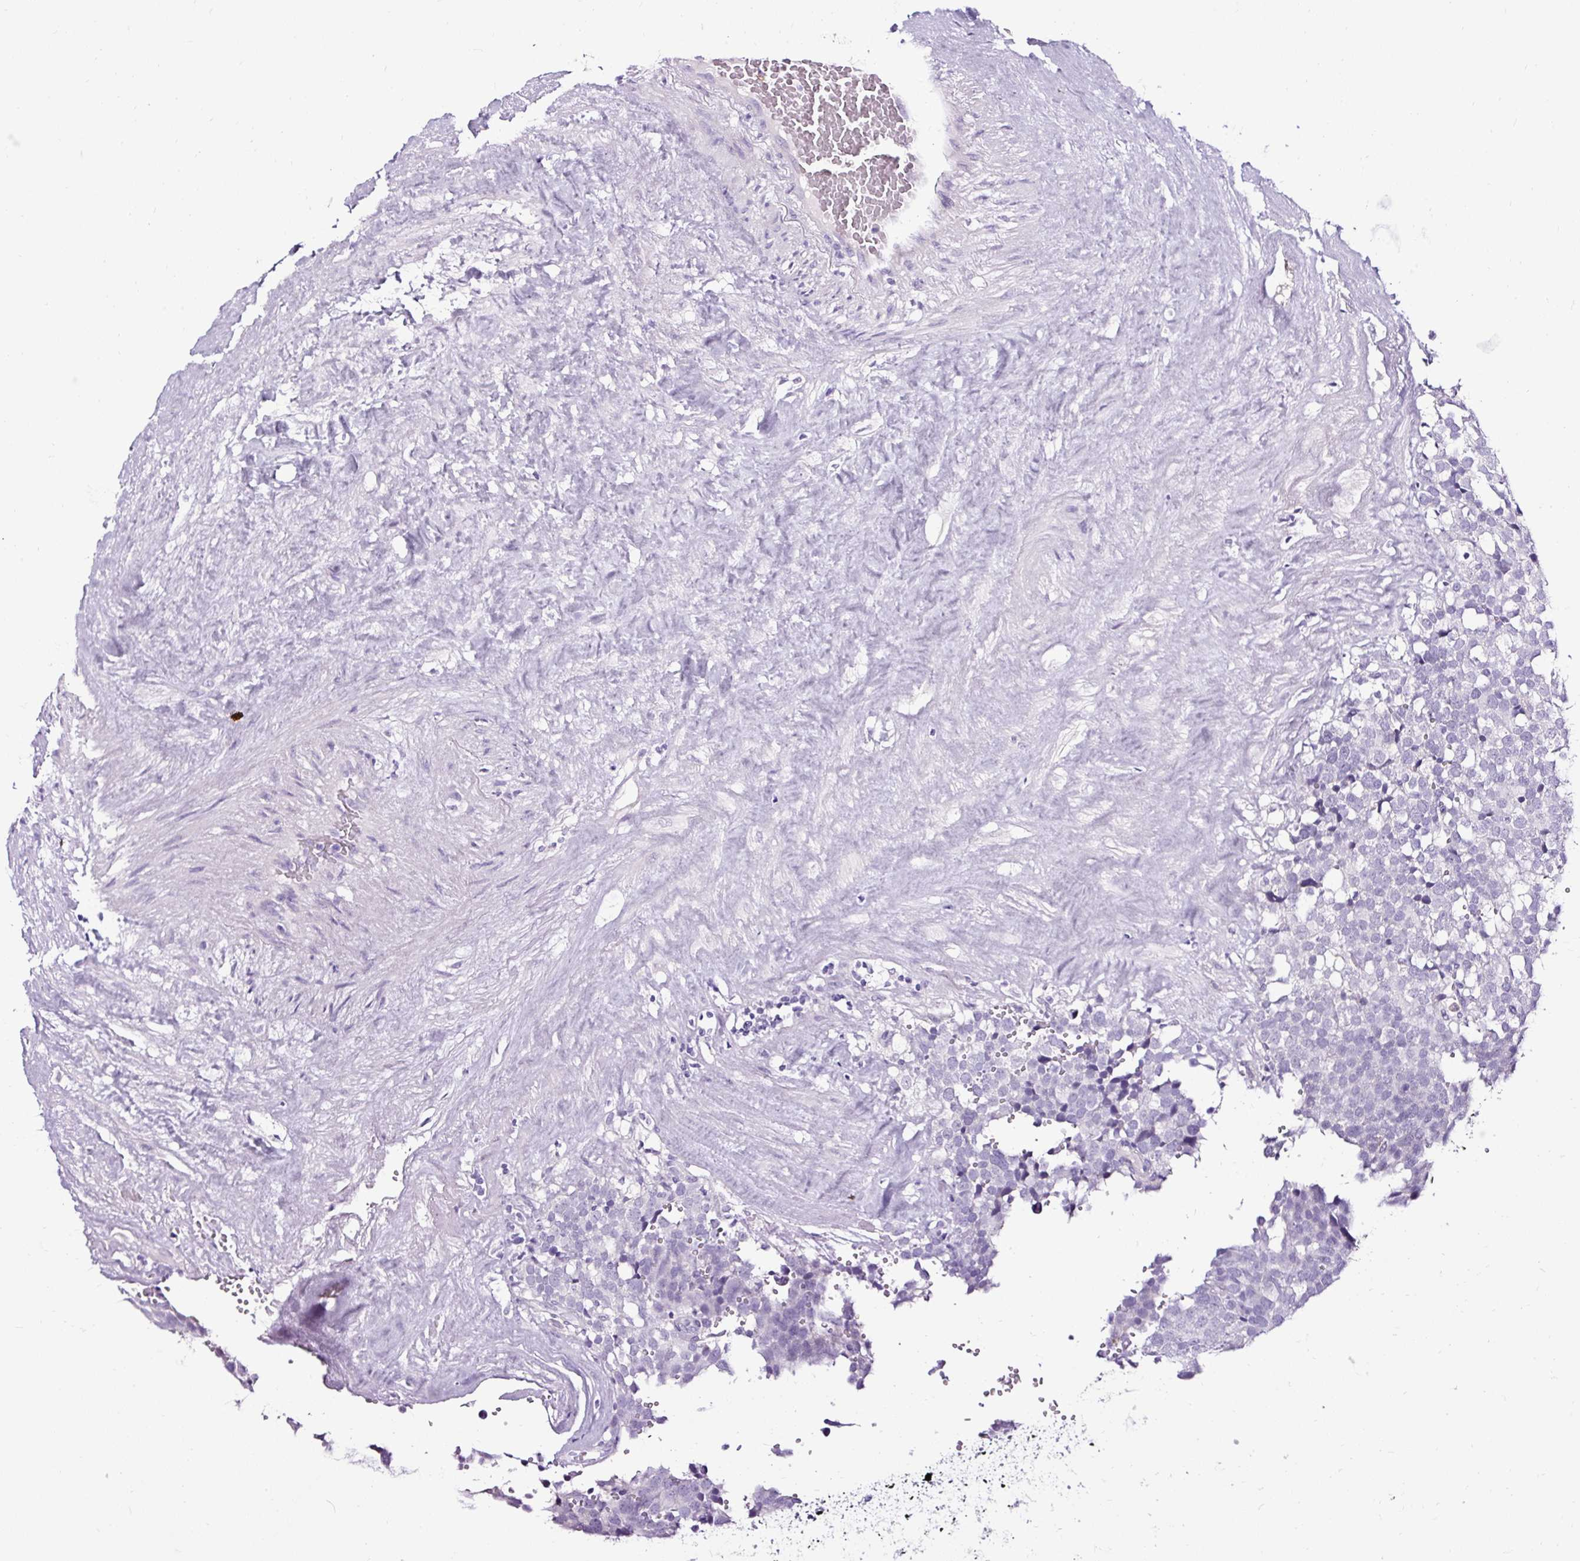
{"staining": {"intensity": "negative", "quantity": "none", "location": "none"}, "tissue": "testis cancer", "cell_type": "Tumor cells", "image_type": "cancer", "snomed": [{"axis": "morphology", "description": "Seminoma, NOS"}, {"axis": "topography", "description": "Testis"}], "caption": "Immunohistochemistry (IHC) photomicrograph of neoplastic tissue: seminoma (testis) stained with DAB demonstrates no significant protein expression in tumor cells.", "gene": "SLC7A8", "patient": {"sex": "male", "age": 71}}